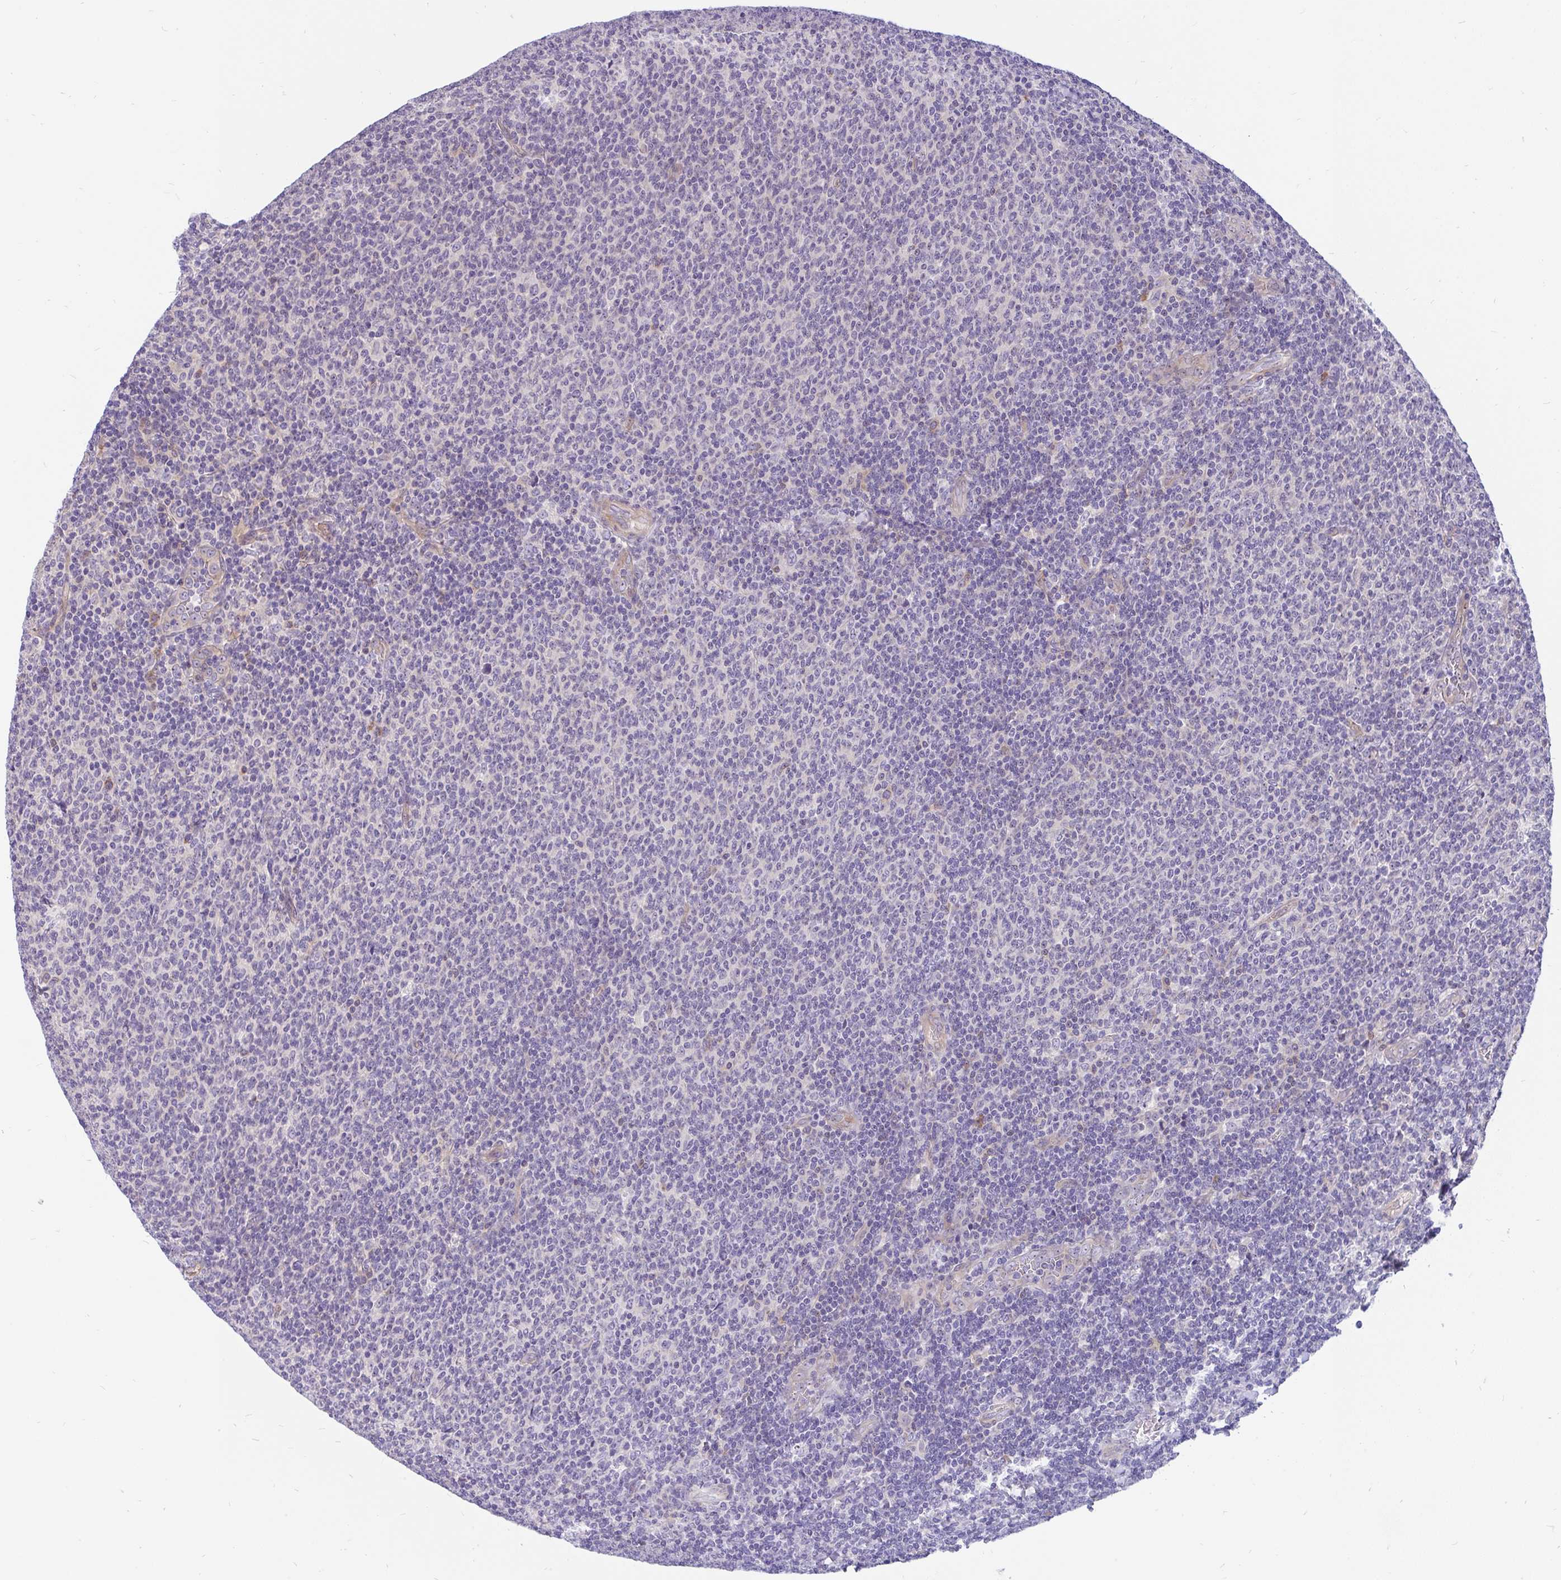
{"staining": {"intensity": "negative", "quantity": "none", "location": "none"}, "tissue": "lymphoma", "cell_type": "Tumor cells", "image_type": "cancer", "snomed": [{"axis": "morphology", "description": "Malignant lymphoma, non-Hodgkin's type, Low grade"}, {"axis": "topography", "description": "Lymph node"}], "caption": "High power microscopy histopathology image of an IHC micrograph of low-grade malignant lymphoma, non-Hodgkin's type, revealing no significant staining in tumor cells. (DAB (3,3'-diaminobenzidine) IHC visualized using brightfield microscopy, high magnification).", "gene": "LRRC26", "patient": {"sex": "male", "age": 52}}